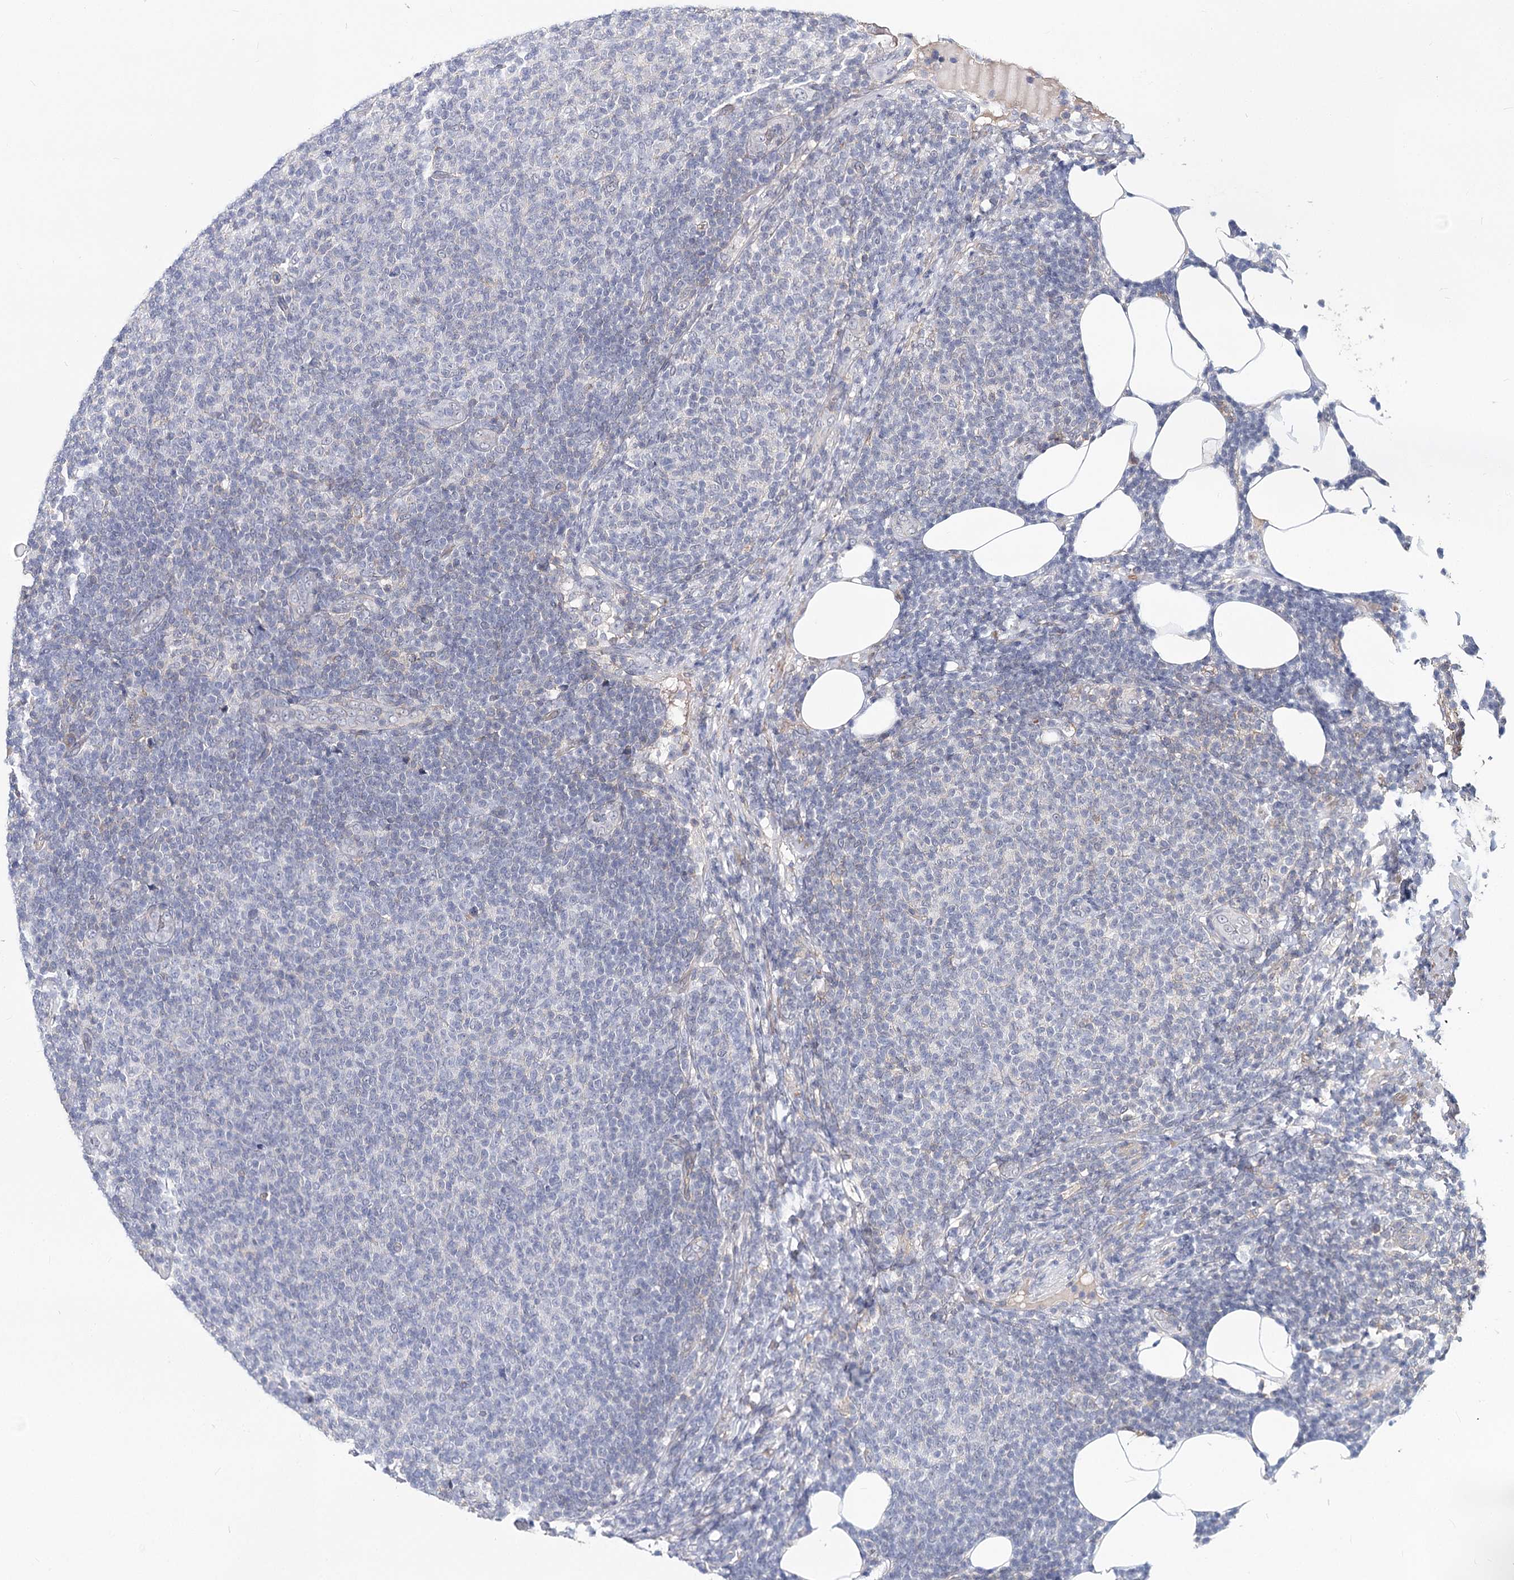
{"staining": {"intensity": "negative", "quantity": "none", "location": "none"}, "tissue": "lymphoma", "cell_type": "Tumor cells", "image_type": "cancer", "snomed": [{"axis": "morphology", "description": "Malignant lymphoma, non-Hodgkin's type, Low grade"}, {"axis": "topography", "description": "Lymph node"}], "caption": "This photomicrograph is of lymphoma stained with immunohistochemistry (IHC) to label a protein in brown with the nuclei are counter-stained blue. There is no expression in tumor cells. Nuclei are stained in blue.", "gene": "TMEM218", "patient": {"sex": "male", "age": 66}}